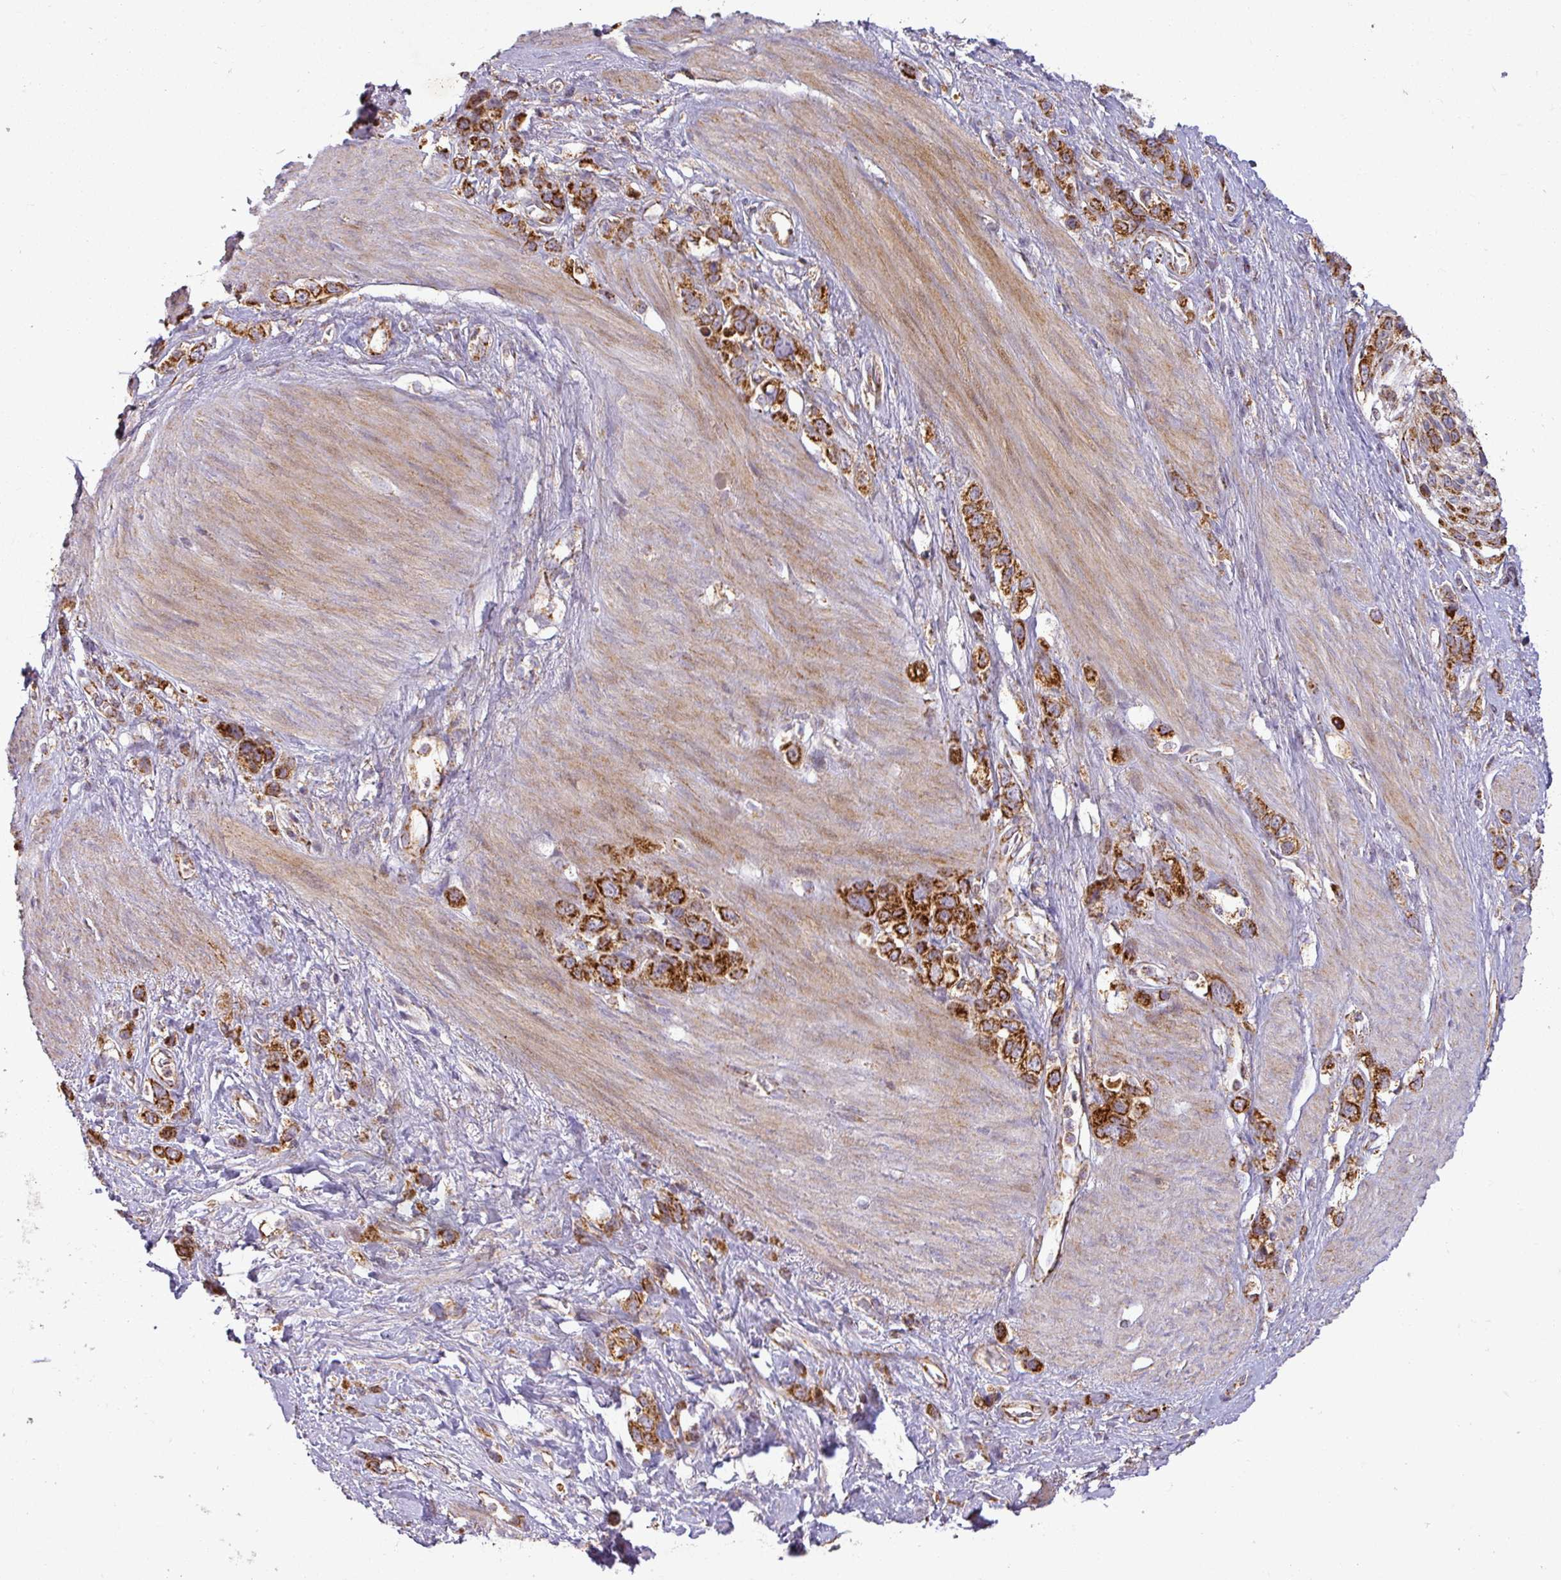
{"staining": {"intensity": "strong", "quantity": ">75%", "location": "cytoplasmic/membranous"}, "tissue": "stomach cancer", "cell_type": "Tumor cells", "image_type": "cancer", "snomed": [{"axis": "morphology", "description": "Adenocarcinoma, NOS"}, {"axis": "topography", "description": "Stomach"}], "caption": "Stomach adenocarcinoma stained with DAB IHC displays high levels of strong cytoplasmic/membranous expression in about >75% of tumor cells. The staining was performed using DAB, with brown indicating positive protein expression. Nuclei are stained blue with hematoxylin.", "gene": "GPD2", "patient": {"sex": "female", "age": 65}}